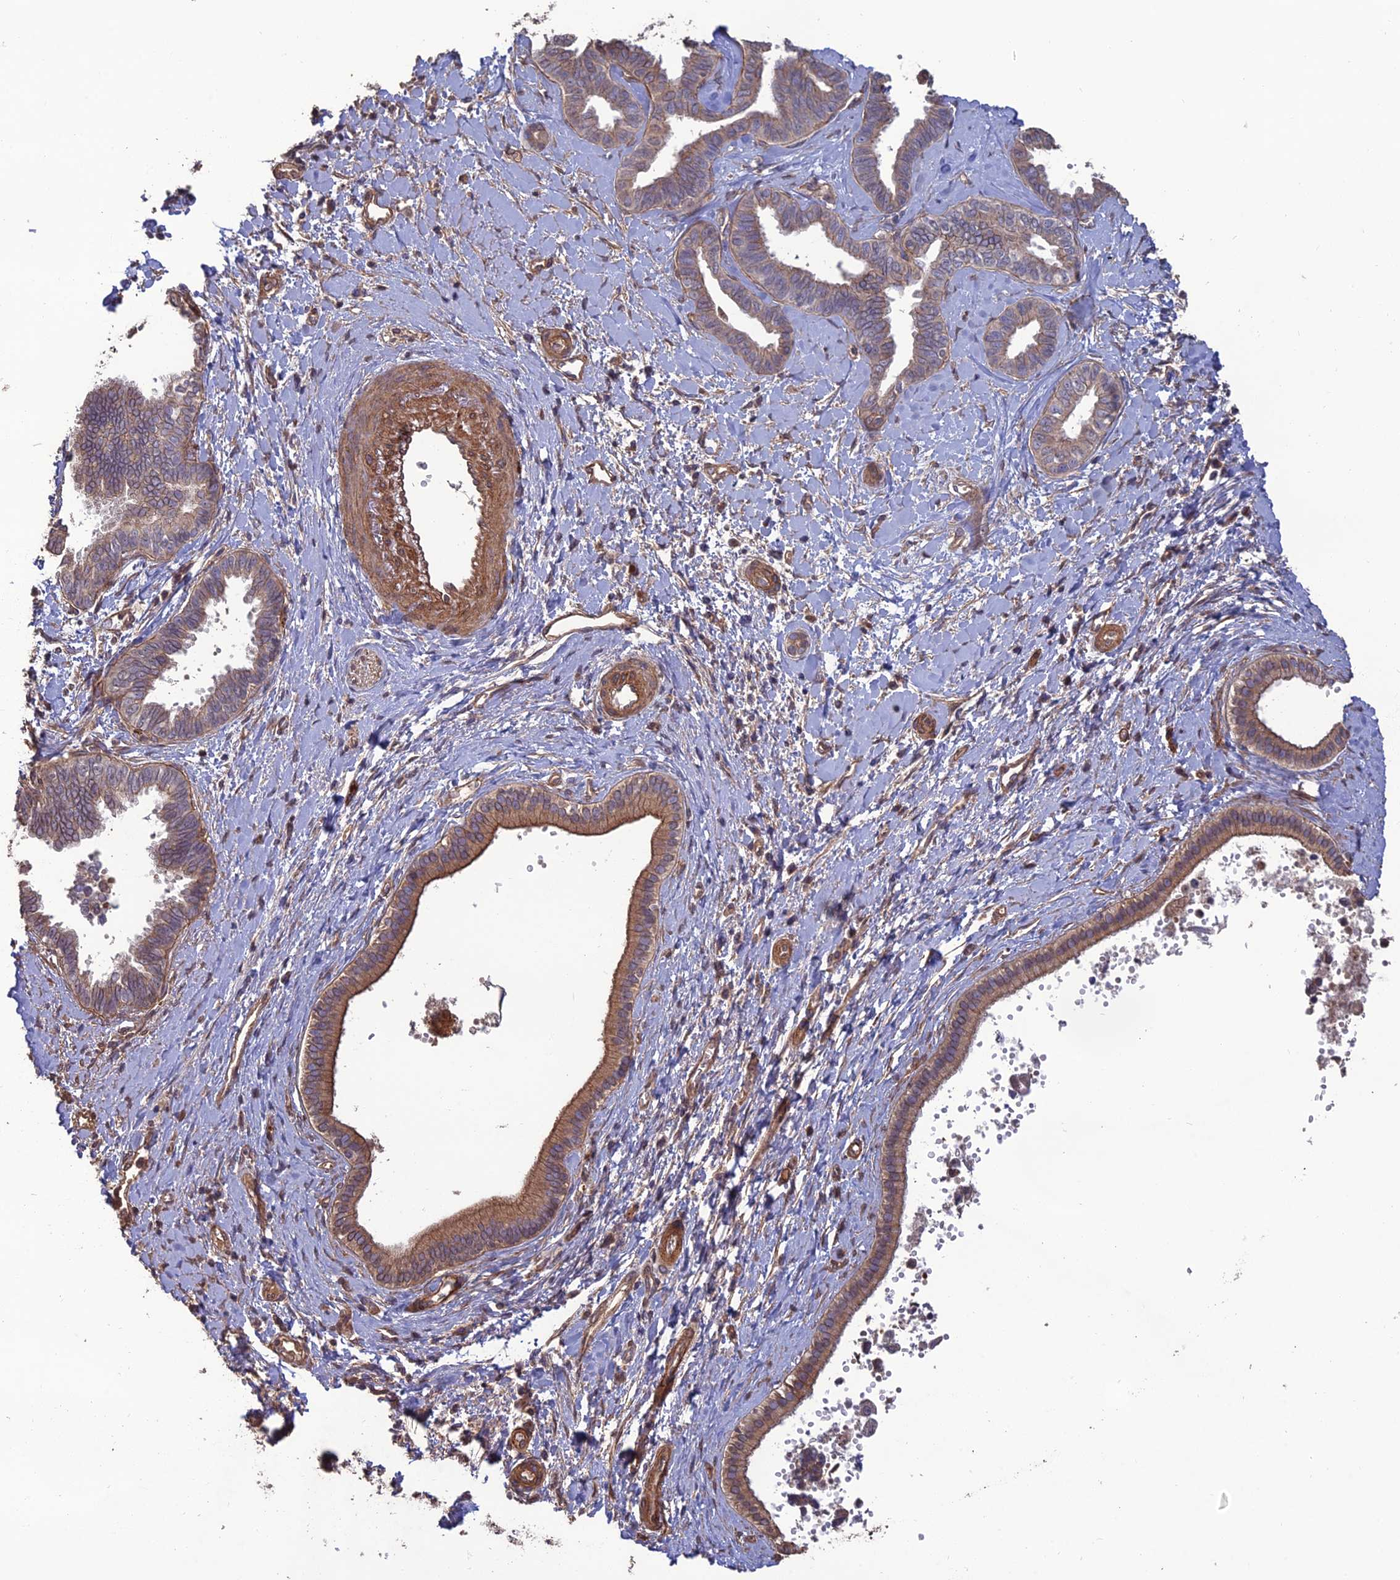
{"staining": {"intensity": "moderate", "quantity": "<25%", "location": "cytoplasmic/membranous"}, "tissue": "liver cancer", "cell_type": "Tumor cells", "image_type": "cancer", "snomed": [{"axis": "morphology", "description": "Cholangiocarcinoma"}, {"axis": "topography", "description": "Liver"}], "caption": "The histopathology image displays staining of liver cancer, revealing moderate cytoplasmic/membranous protein staining (brown color) within tumor cells.", "gene": "ATP6V0A2", "patient": {"sex": "female", "age": 77}}